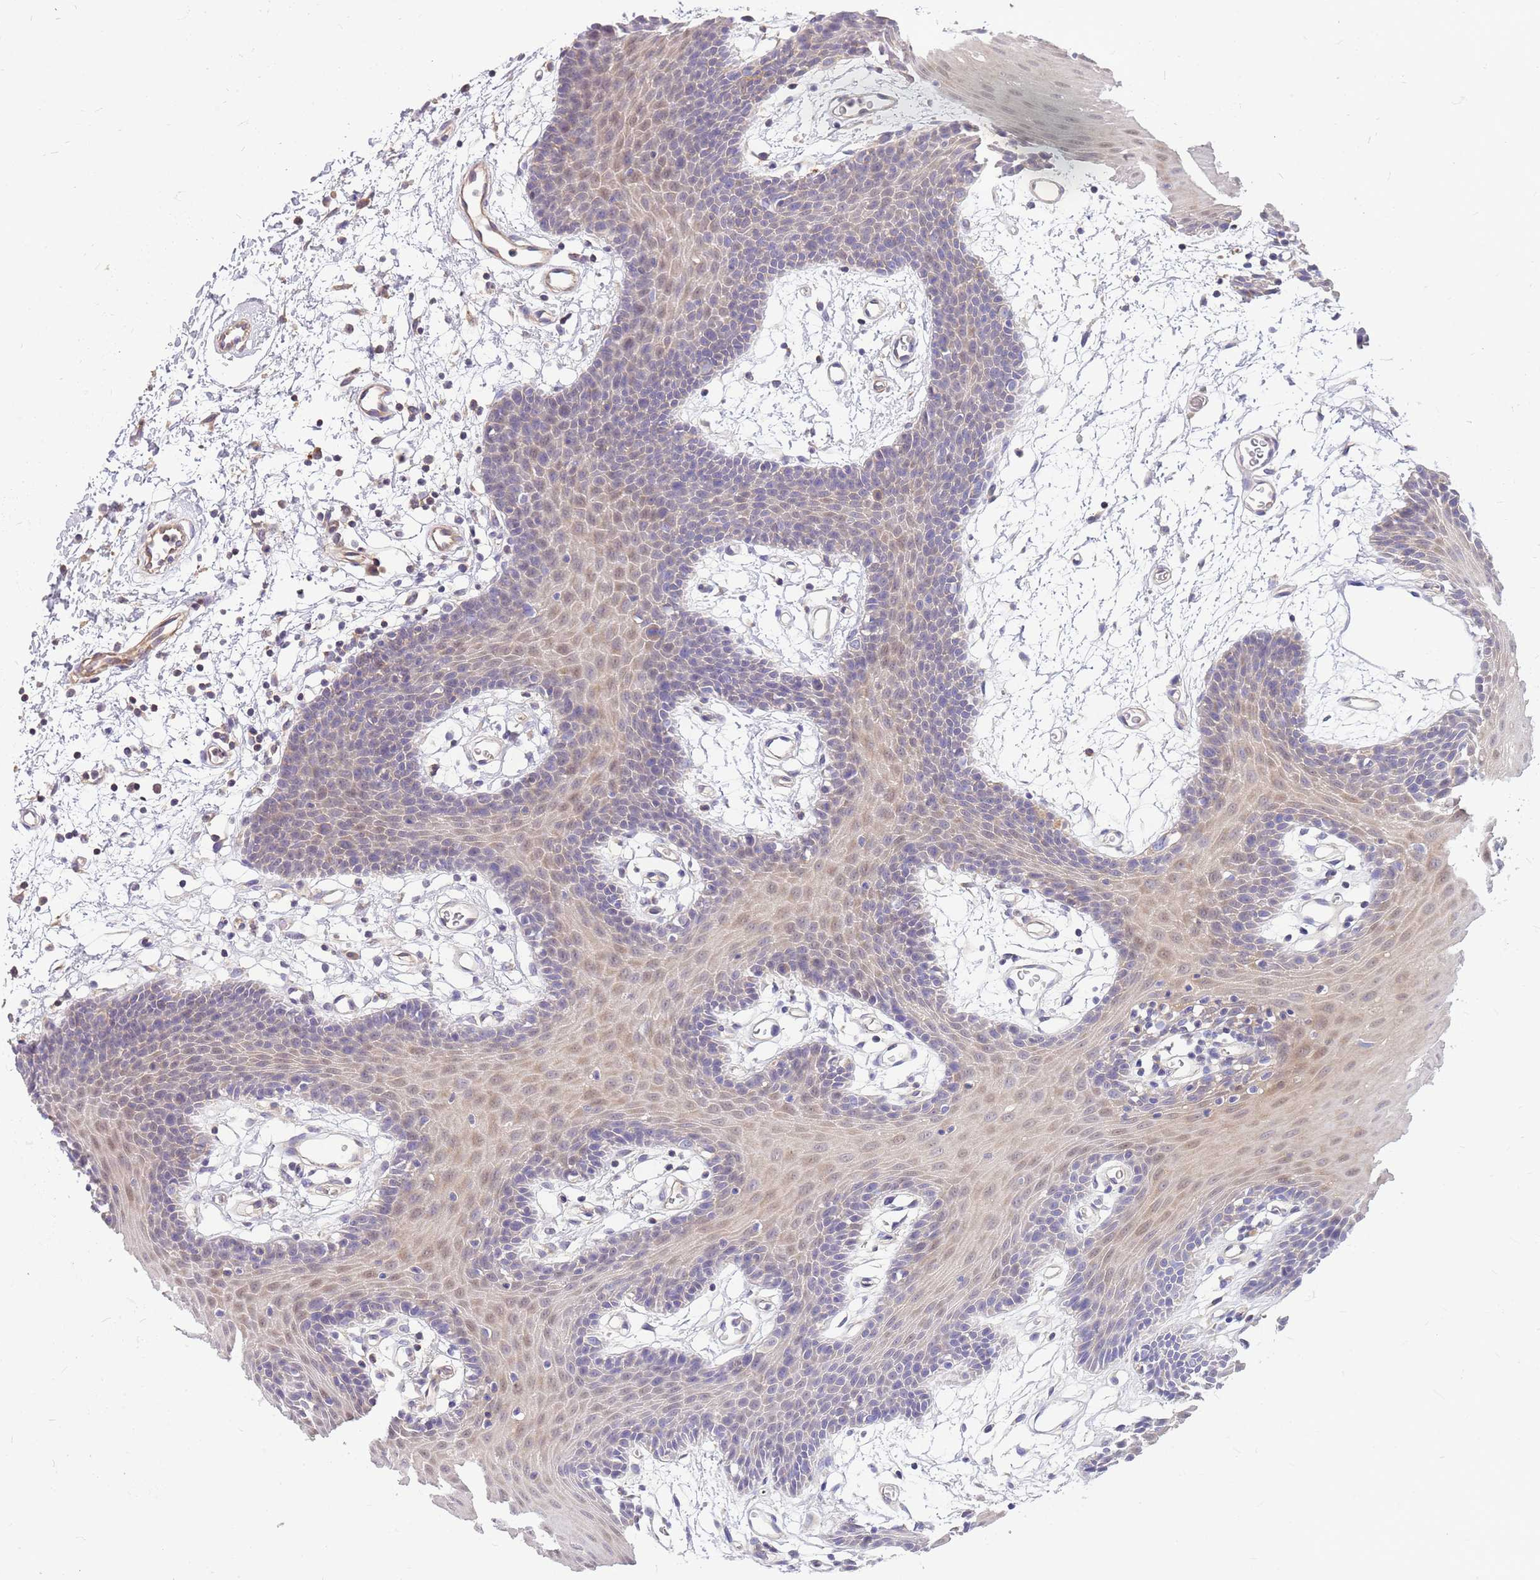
{"staining": {"intensity": "weak", "quantity": "<25%", "location": "nuclear"}, "tissue": "oral mucosa", "cell_type": "Squamous epithelial cells", "image_type": "normal", "snomed": [{"axis": "morphology", "description": "Normal tissue, NOS"}, {"axis": "topography", "description": "Skeletal muscle"}, {"axis": "topography", "description": "Oral tissue"}, {"axis": "topography", "description": "Salivary gland"}, {"axis": "topography", "description": "Peripheral nerve tissue"}], "caption": "Image shows no protein staining in squamous epithelial cells of benign oral mucosa.", "gene": "MVD", "patient": {"sex": "male", "age": 54}}